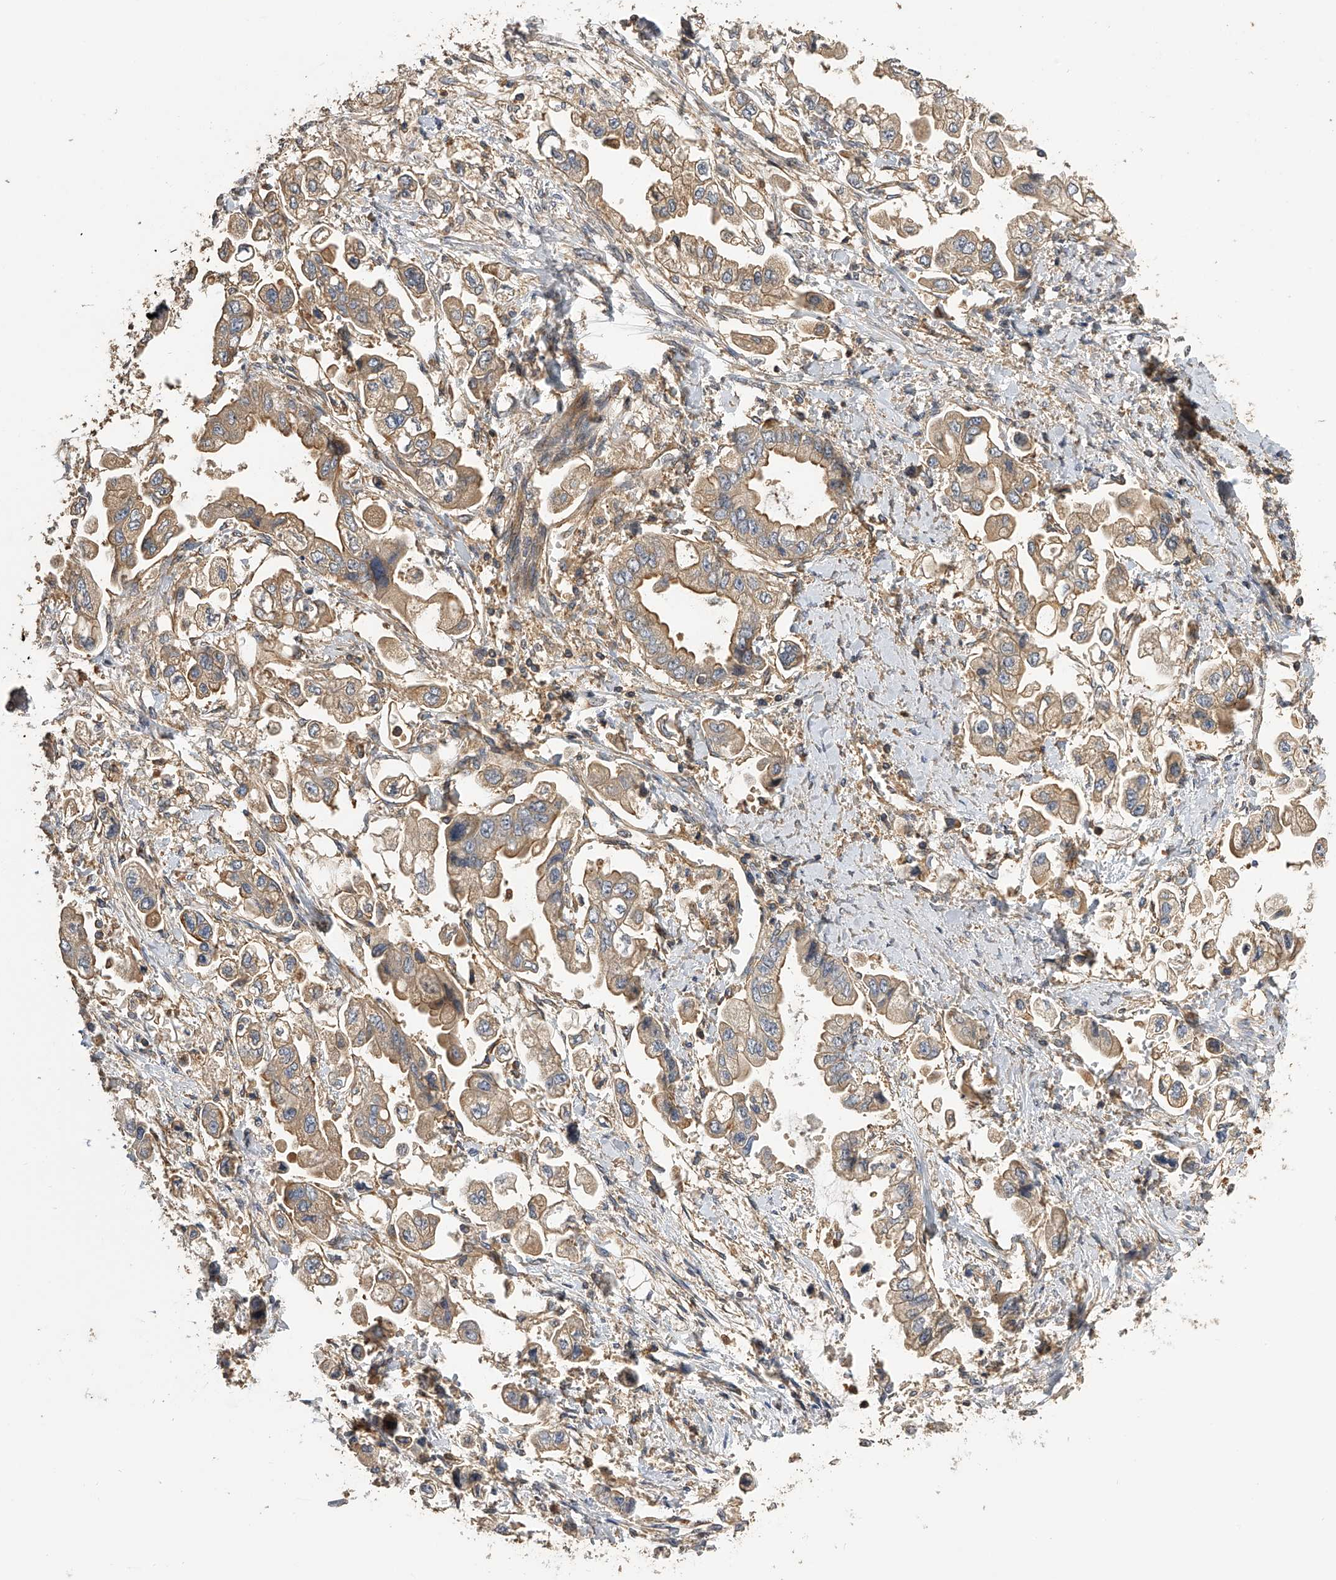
{"staining": {"intensity": "moderate", "quantity": "25%-75%", "location": "cytoplasmic/membranous"}, "tissue": "stomach cancer", "cell_type": "Tumor cells", "image_type": "cancer", "snomed": [{"axis": "morphology", "description": "Adenocarcinoma, NOS"}, {"axis": "topography", "description": "Stomach"}], "caption": "Immunohistochemistry (IHC) (DAB (3,3'-diaminobenzidine)) staining of human stomach adenocarcinoma shows moderate cytoplasmic/membranous protein staining in approximately 25%-75% of tumor cells. The staining was performed using DAB to visualize the protein expression in brown, while the nuclei were stained in blue with hematoxylin (Magnification: 20x).", "gene": "PTPRA", "patient": {"sex": "male", "age": 62}}